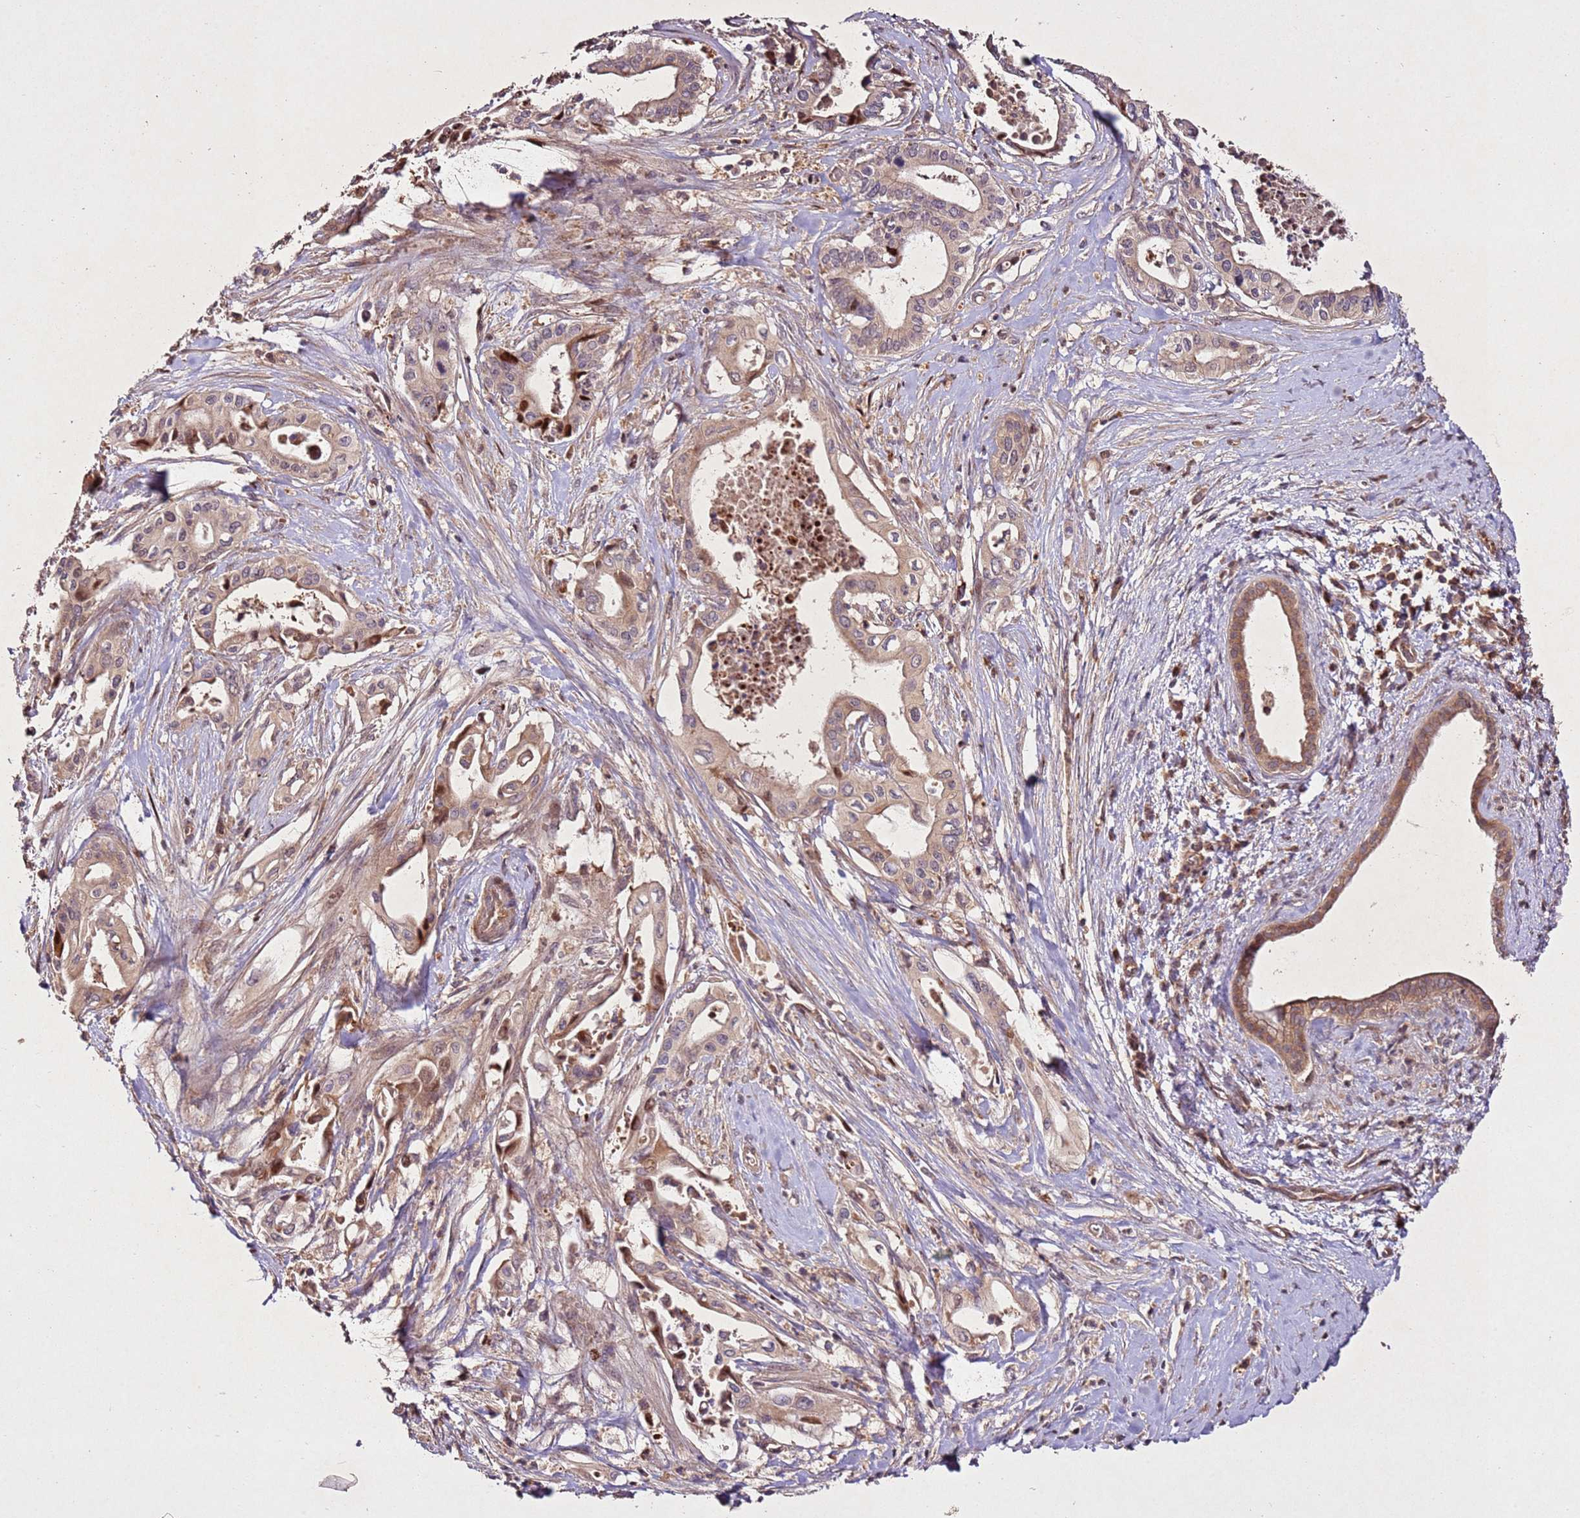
{"staining": {"intensity": "weak", "quantity": ">75%", "location": "cytoplasmic/membranous"}, "tissue": "pancreatic cancer", "cell_type": "Tumor cells", "image_type": "cancer", "snomed": [{"axis": "morphology", "description": "Adenocarcinoma, NOS"}, {"axis": "topography", "description": "Pancreas"}], "caption": "Pancreatic cancer (adenocarcinoma) stained with a protein marker demonstrates weak staining in tumor cells.", "gene": "PTMA", "patient": {"sex": "female", "age": 77}}